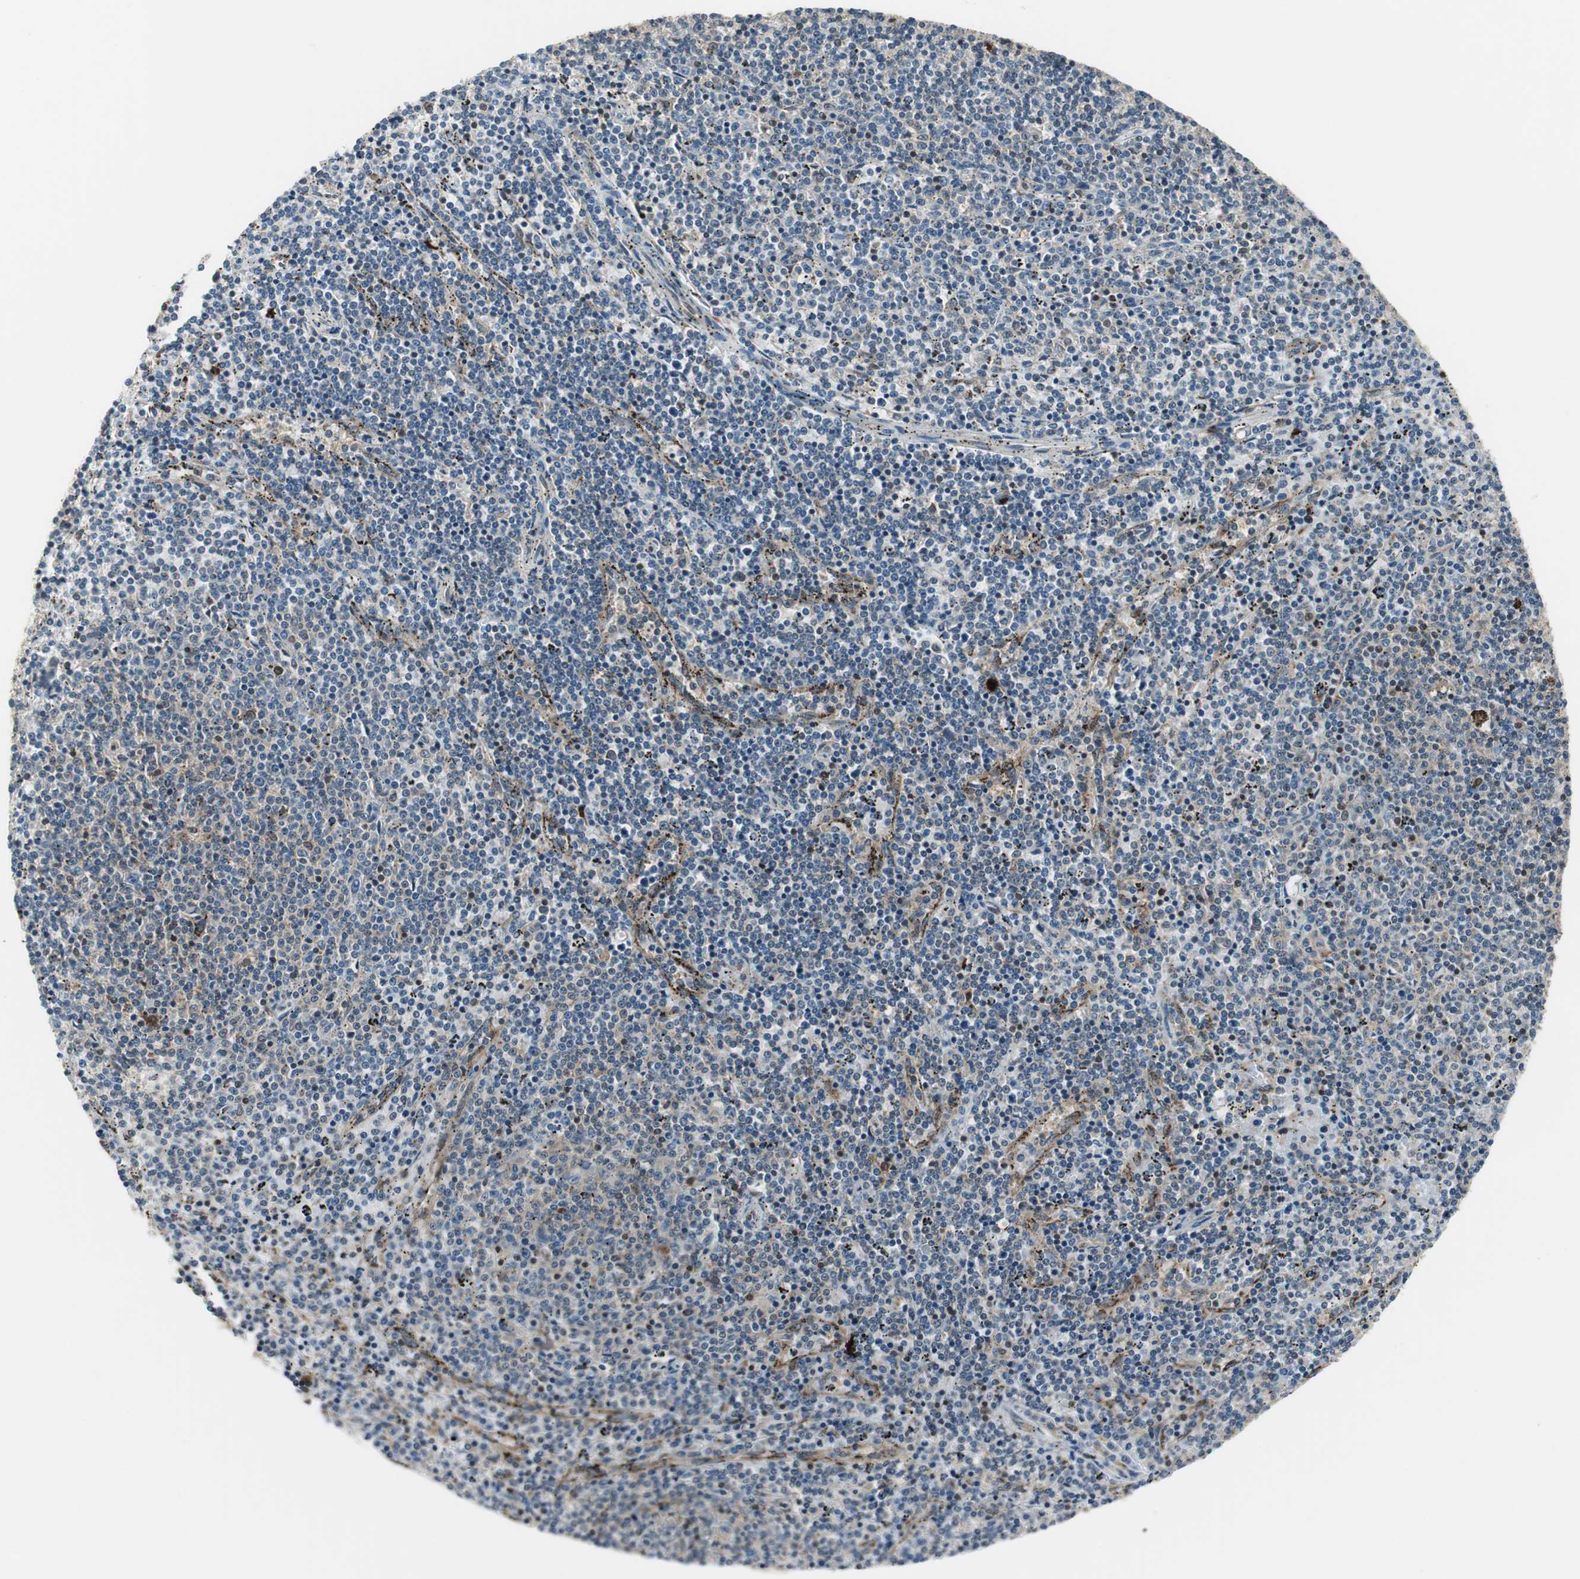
{"staining": {"intensity": "weak", "quantity": "<25%", "location": "cytoplasmic/membranous"}, "tissue": "lymphoma", "cell_type": "Tumor cells", "image_type": "cancer", "snomed": [{"axis": "morphology", "description": "Malignant lymphoma, non-Hodgkin's type, Low grade"}, {"axis": "topography", "description": "Spleen"}], "caption": "A micrograph of human low-grade malignant lymphoma, non-Hodgkin's type is negative for staining in tumor cells.", "gene": "NCK1", "patient": {"sex": "female", "age": 50}}